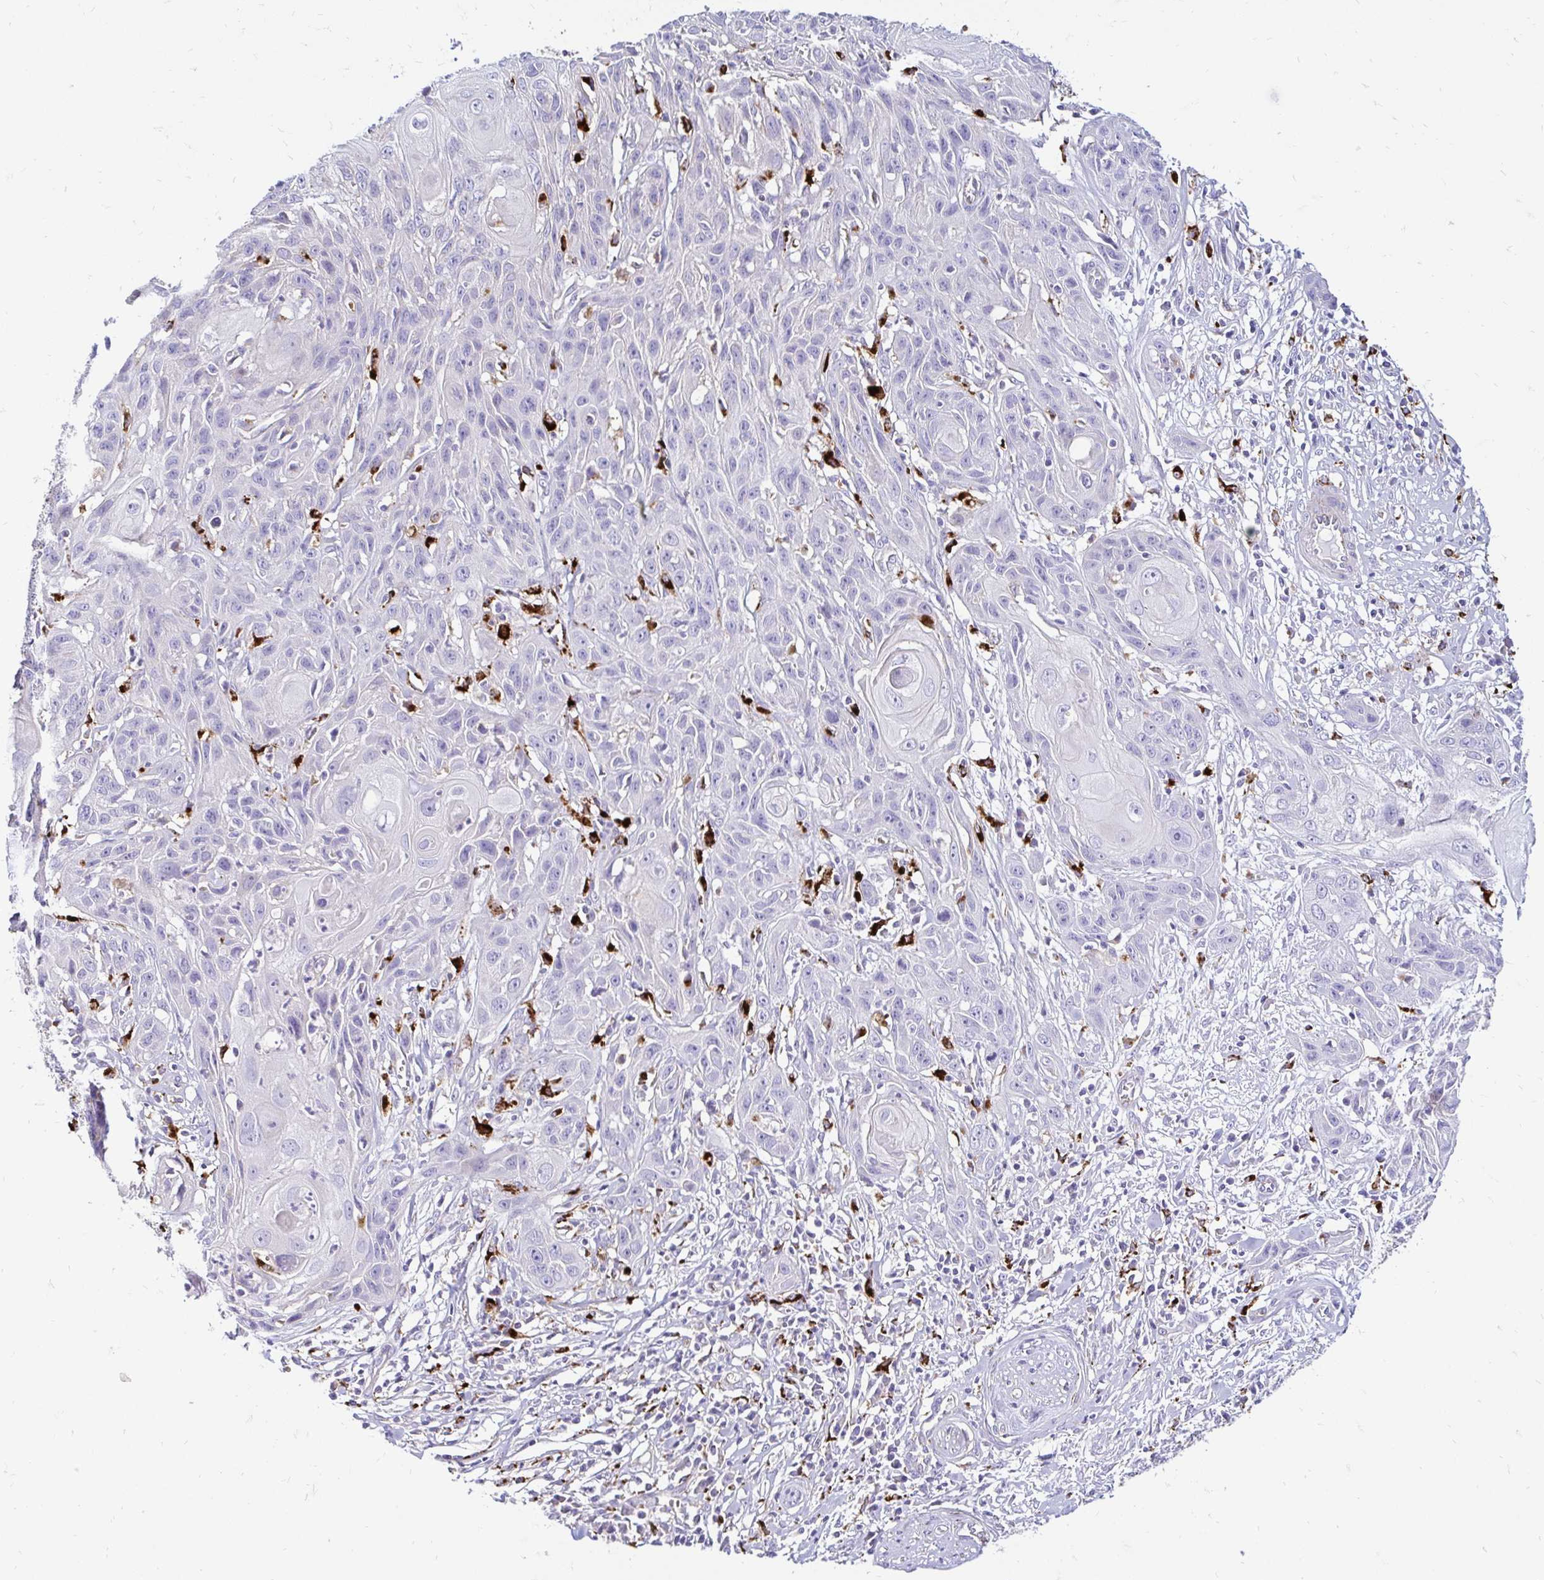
{"staining": {"intensity": "negative", "quantity": "none", "location": "none"}, "tissue": "skin cancer", "cell_type": "Tumor cells", "image_type": "cancer", "snomed": [{"axis": "morphology", "description": "Squamous cell carcinoma, NOS"}, {"axis": "topography", "description": "Skin"}, {"axis": "topography", "description": "Vulva"}], "caption": "A photomicrograph of human skin squamous cell carcinoma is negative for staining in tumor cells.", "gene": "FUCA1", "patient": {"sex": "female", "age": 83}}